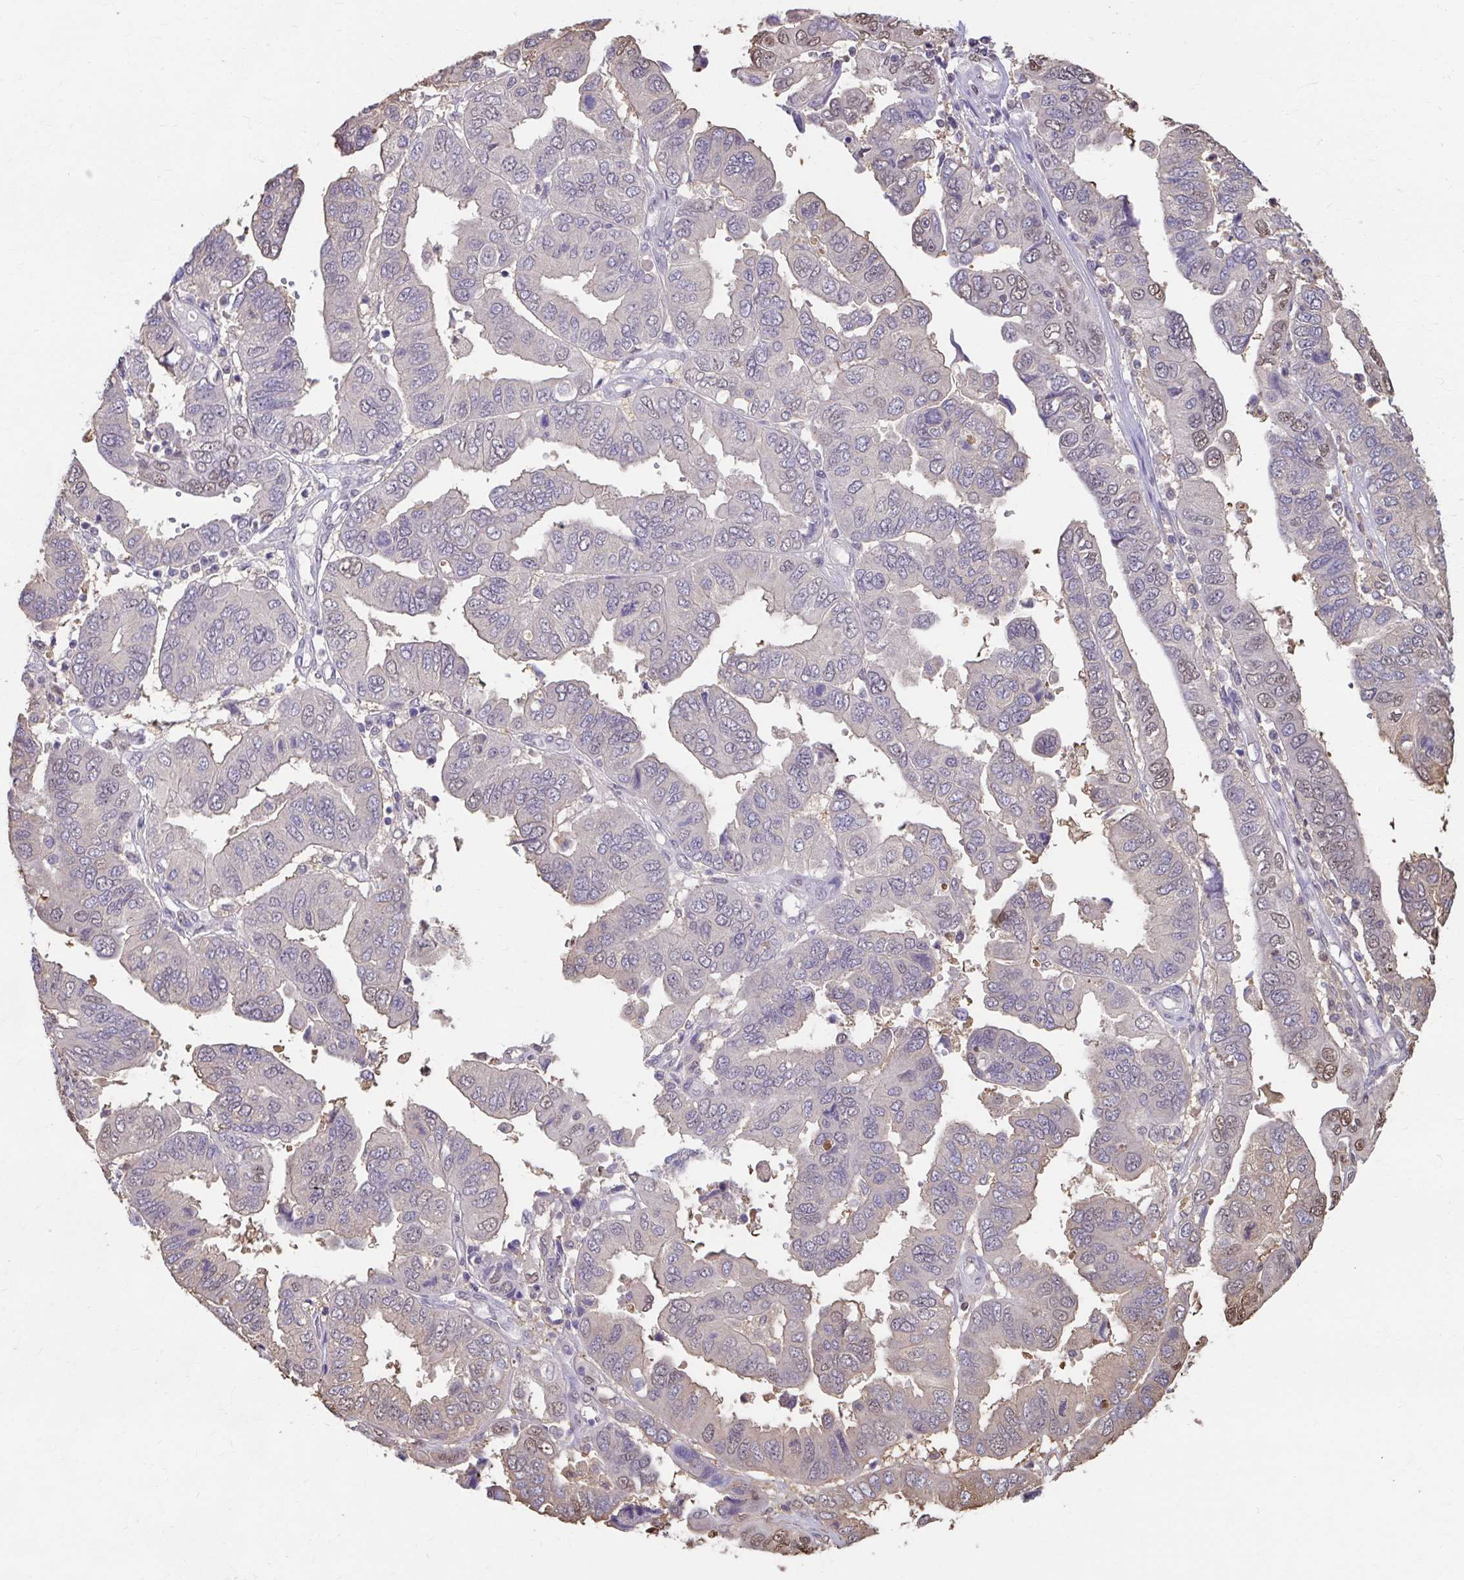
{"staining": {"intensity": "weak", "quantity": "<25%", "location": "nuclear"}, "tissue": "ovarian cancer", "cell_type": "Tumor cells", "image_type": "cancer", "snomed": [{"axis": "morphology", "description": "Cystadenocarcinoma, serous, NOS"}, {"axis": "topography", "description": "Ovary"}], "caption": "IHC photomicrograph of human ovarian cancer (serous cystadenocarcinoma) stained for a protein (brown), which exhibits no expression in tumor cells. (DAB immunohistochemistry (IHC), high magnification).", "gene": "ING4", "patient": {"sex": "female", "age": 79}}